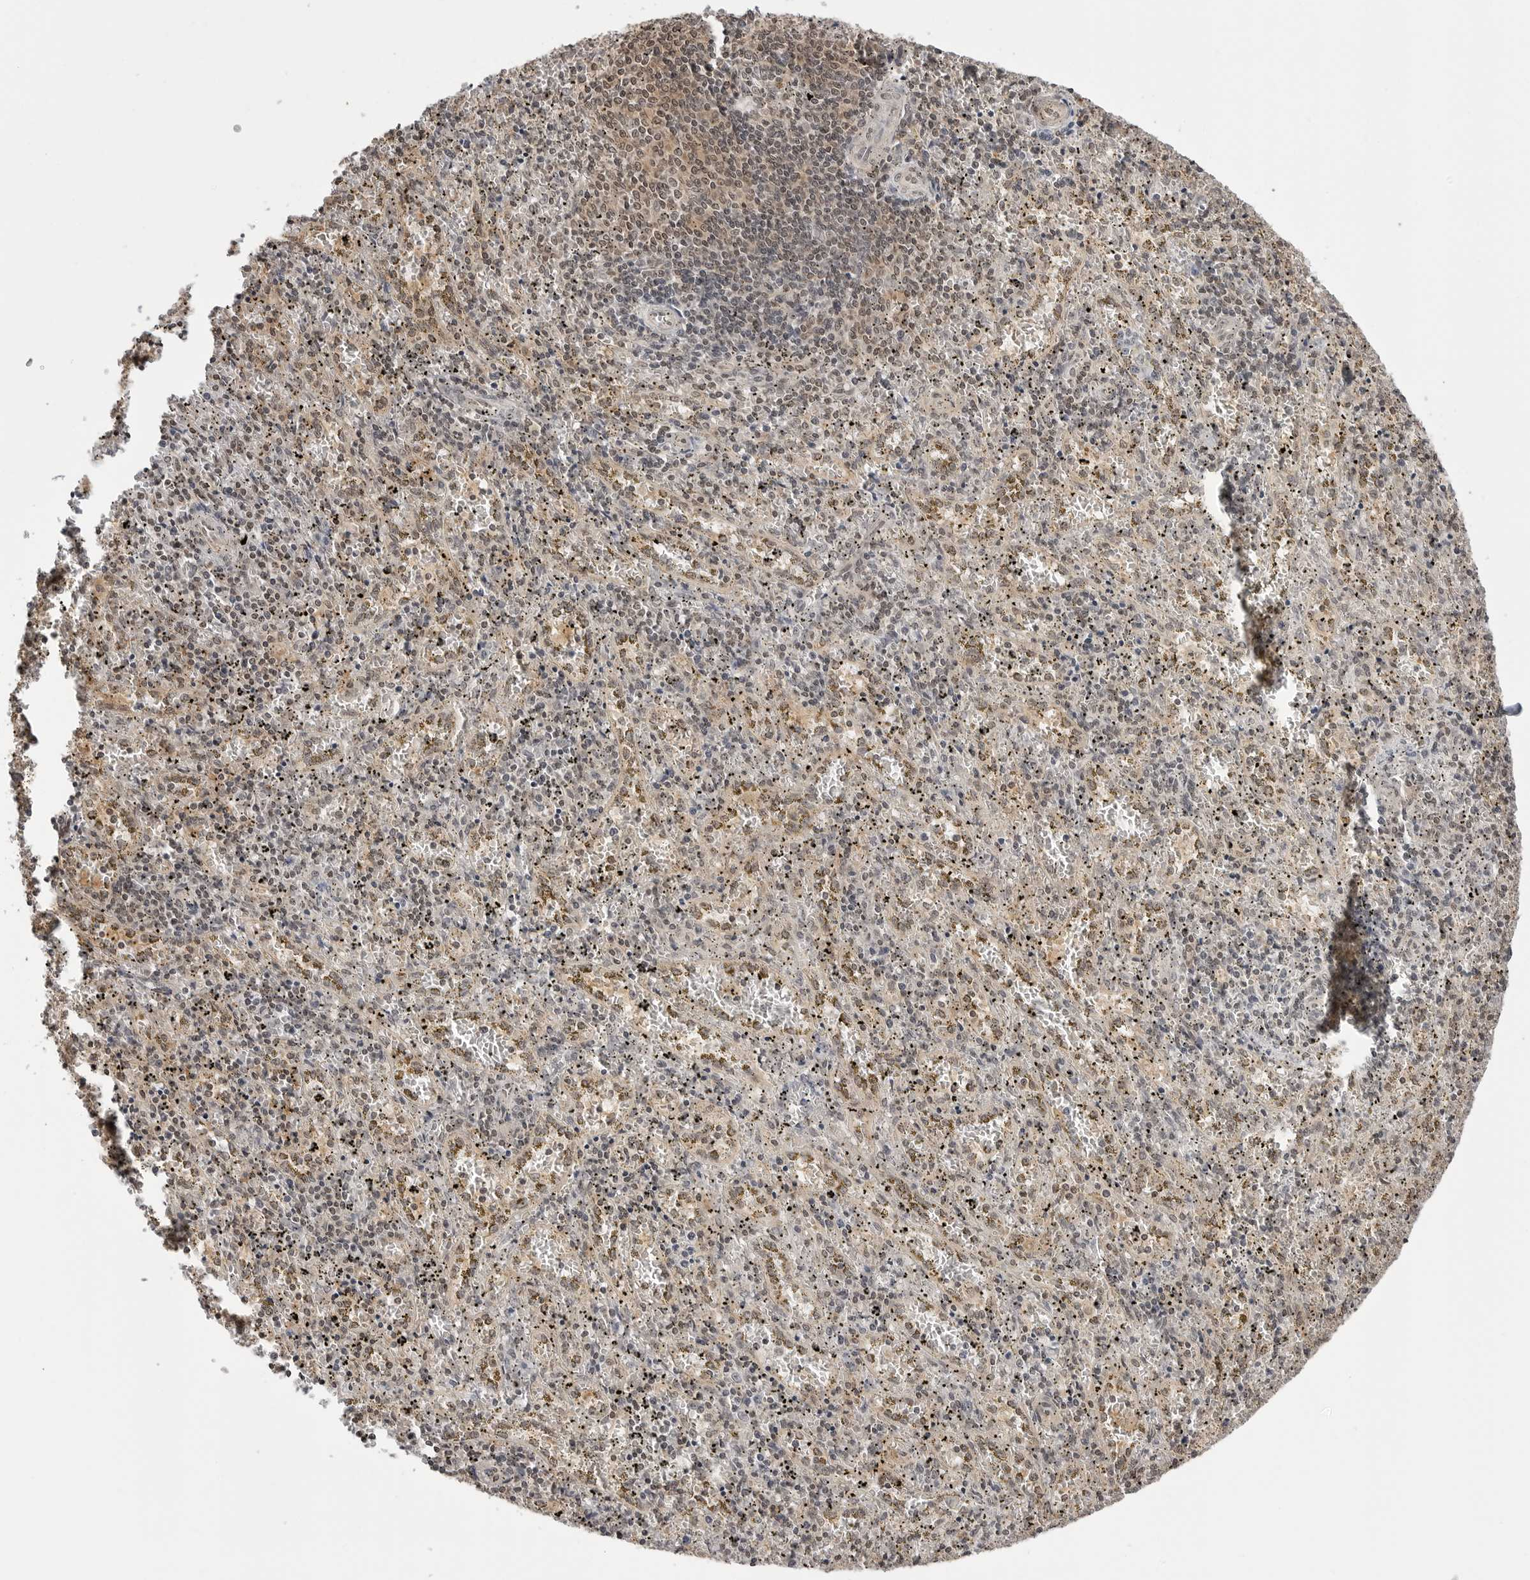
{"staining": {"intensity": "negative", "quantity": "none", "location": "none"}, "tissue": "spleen", "cell_type": "Cells in red pulp", "image_type": "normal", "snomed": [{"axis": "morphology", "description": "Normal tissue, NOS"}, {"axis": "topography", "description": "Spleen"}], "caption": "Cells in red pulp show no significant staining in benign spleen. (IHC, brightfield microscopy, high magnification).", "gene": "YWHAG", "patient": {"sex": "male", "age": 11}}